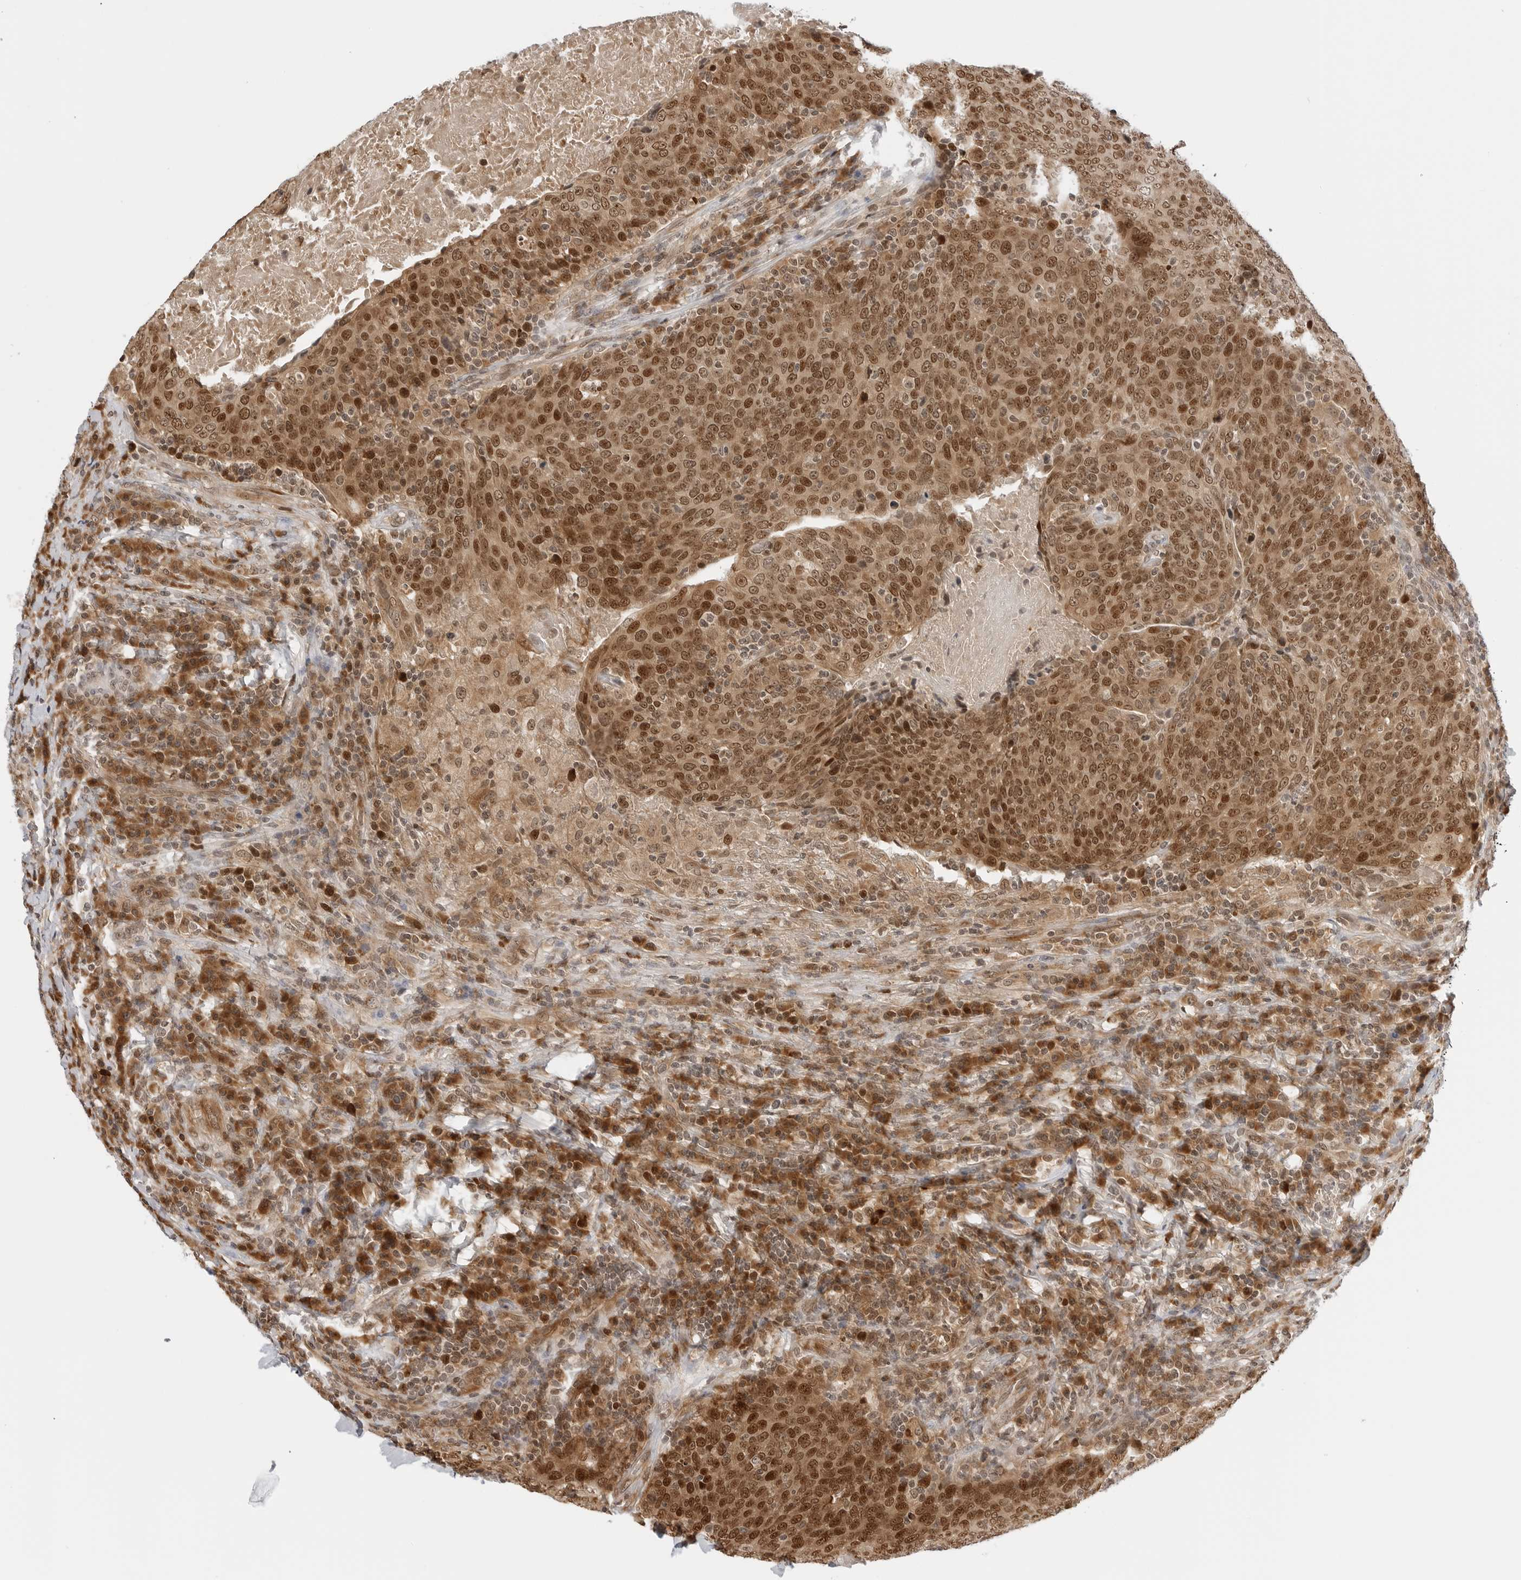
{"staining": {"intensity": "strong", "quantity": ">75%", "location": "cytoplasmic/membranous,nuclear"}, "tissue": "head and neck cancer", "cell_type": "Tumor cells", "image_type": "cancer", "snomed": [{"axis": "morphology", "description": "Squamous cell carcinoma, NOS"}, {"axis": "morphology", "description": "Squamous cell carcinoma, metastatic, NOS"}, {"axis": "topography", "description": "Lymph node"}, {"axis": "topography", "description": "Head-Neck"}], "caption": "The histopathology image displays staining of squamous cell carcinoma (head and neck), revealing strong cytoplasmic/membranous and nuclear protein expression (brown color) within tumor cells. Immunohistochemistry (ihc) stains the protein of interest in brown and the nuclei are stained blue.", "gene": "TIPRL", "patient": {"sex": "male", "age": 62}}